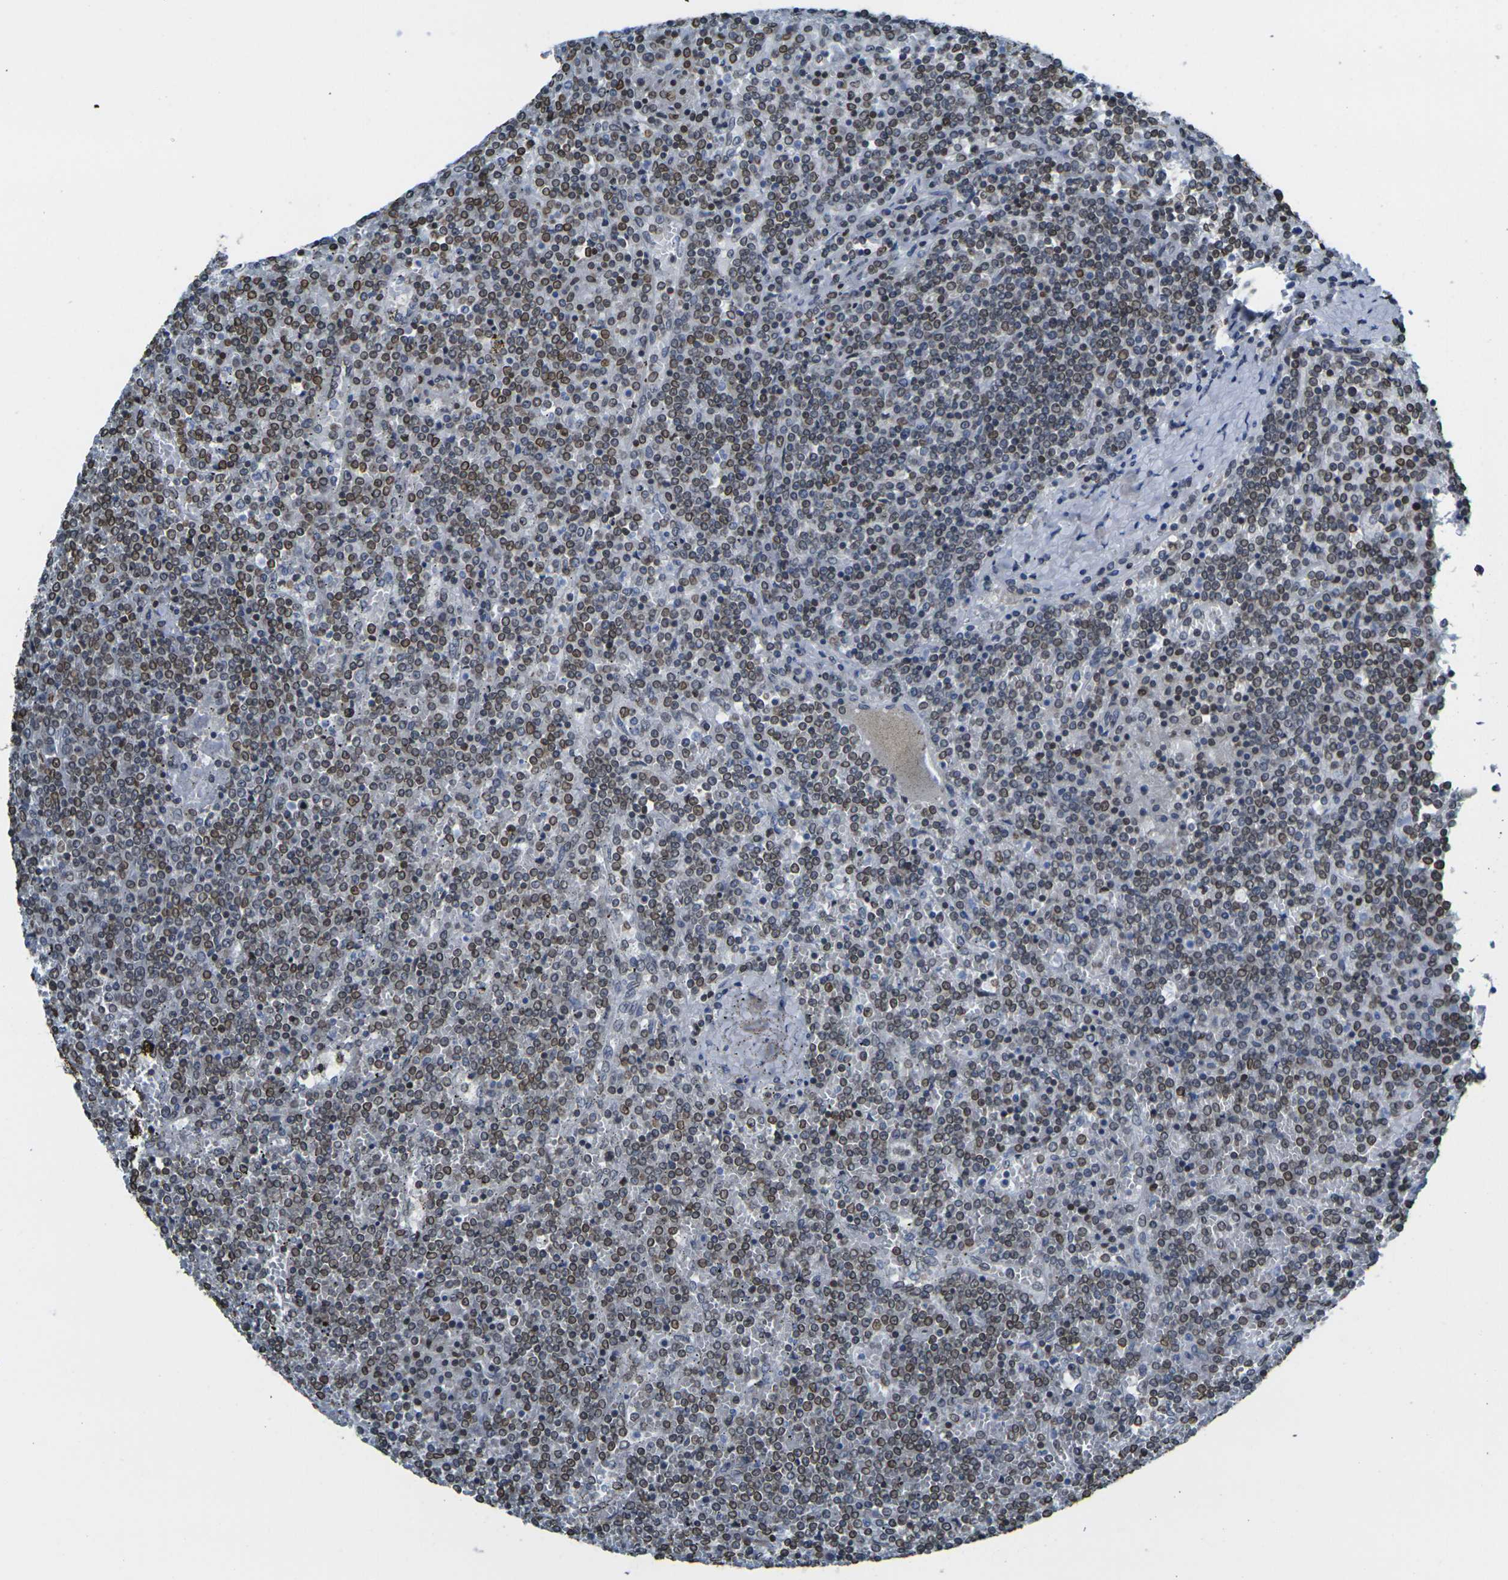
{"staining": {"intensity": "moderate", "quantity": ">75%", "location": "nuclear"}, "tissue": "lymphoma", "cell_type": "Tumor cells", "image_type": "cancer", "snomed": [{"axis": "morphology", "description": "Malignant lymphoma, non-Hodgkin's type, Low grade"}, {"axis": "topography", "description": "Spleen"}], "caption": "Immunohistochemical staining of lymphoma displays medium levels of moderate nuclear protein expression in approximately >75% of tumor cells.", "gene": "BRDT", "patient": {"sex": "female", "age": 19}}